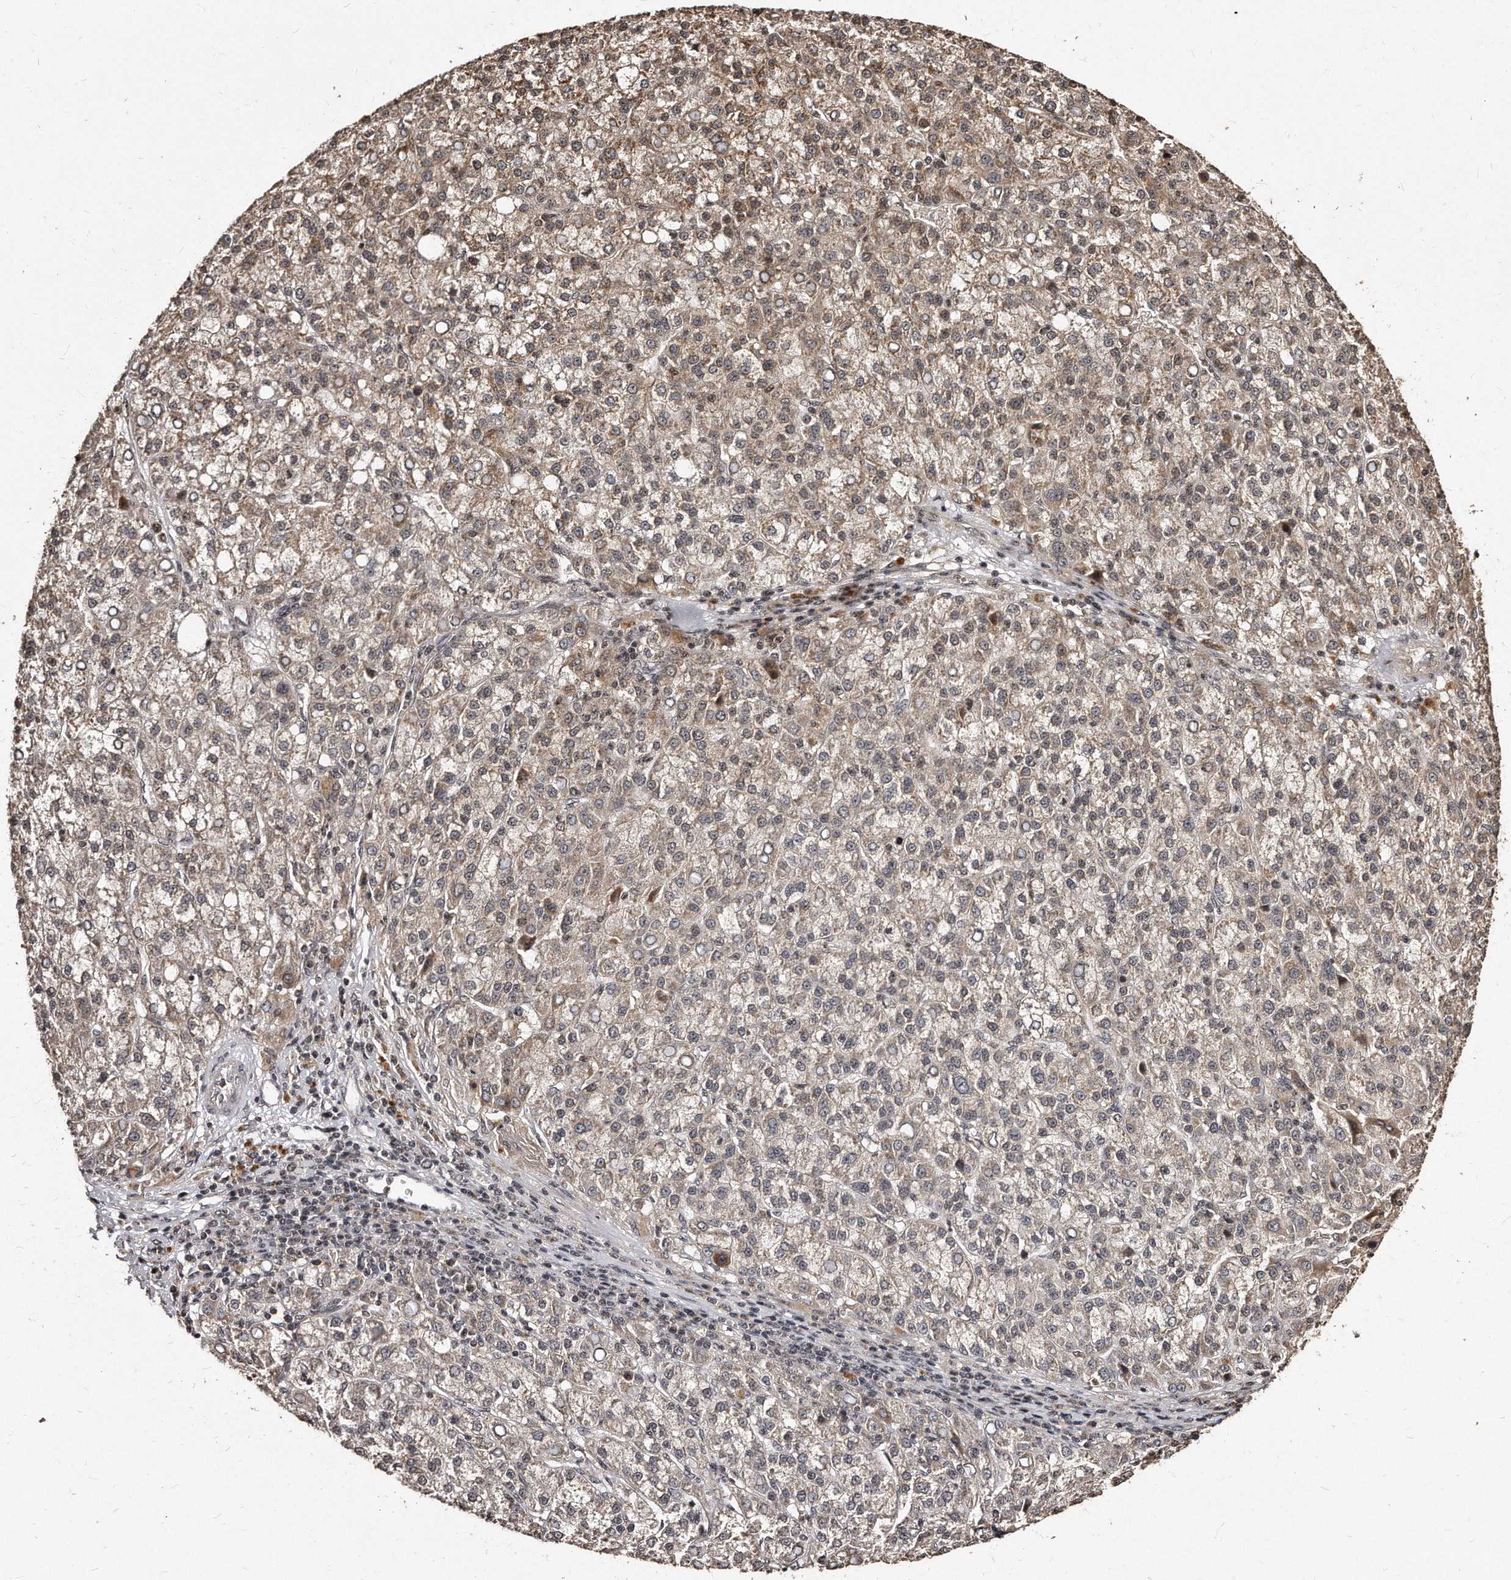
{"staining": {"intensity": "weak", "quantity": ">75%", "location": "cytoplasmic/membranous,nuclear"}, "tissue": "liver cancer", "cell_type": "Tumor cells", "image_type": "cancer", "snomed": [{"axis": "morphology", "description": "Carcinoma, Hepatocellular, NOS"}, {"axis": "topography", "description": "Liver"}], "caption": "Weak cytoplasmic/membranous and nuclear staining for a protein is appreciated in approximately >75% of tumor cells of liver cancer (hepatocellular carcinoma) using immunohistochemistry.", "gene": "TSHR", "patient": {"sex": "female", "age": 58}}